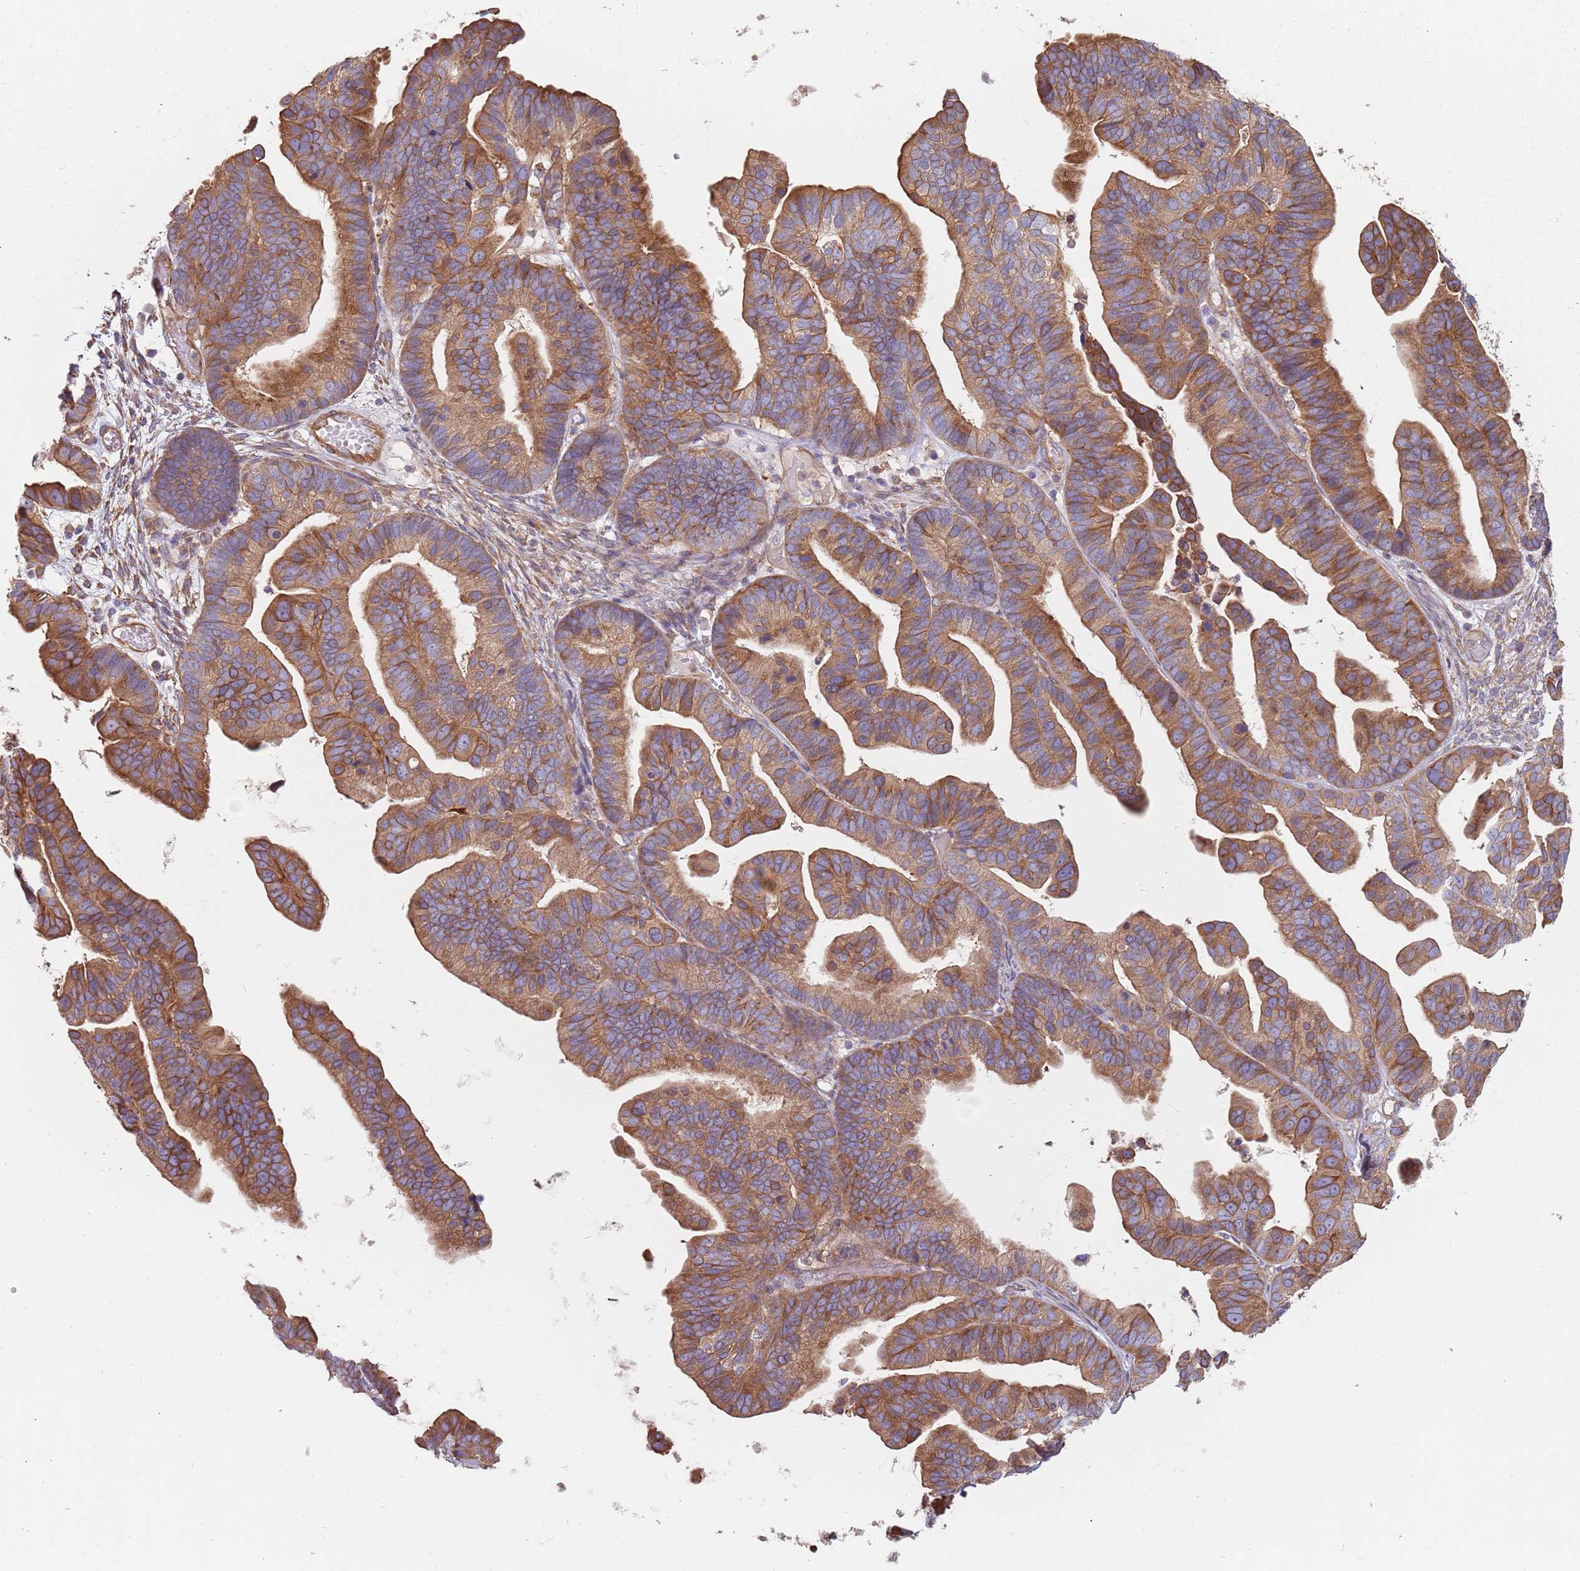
{"staining": {"intensity": "moderate", "quantity": ">75%", "location": "cytoplasmic/membranous"}, "tissue": "ovarian cancer", "cell_type": "Tumor cells", "image_type": "cancer", "snomed": [{"axis": "morphology", "description": "Cystadenocarcinoma, serous, NOS"}, {"axis": "topography", "description": "Ovary"}], "caption": "A brown stain highlights moderate cytoplasmic/membranous positivity of a protein in human serous cystadenocarcinoma (ovarian) tumor cells.", "gene": "SPDL1", "patient": {"sex": "female", "age": 56}}